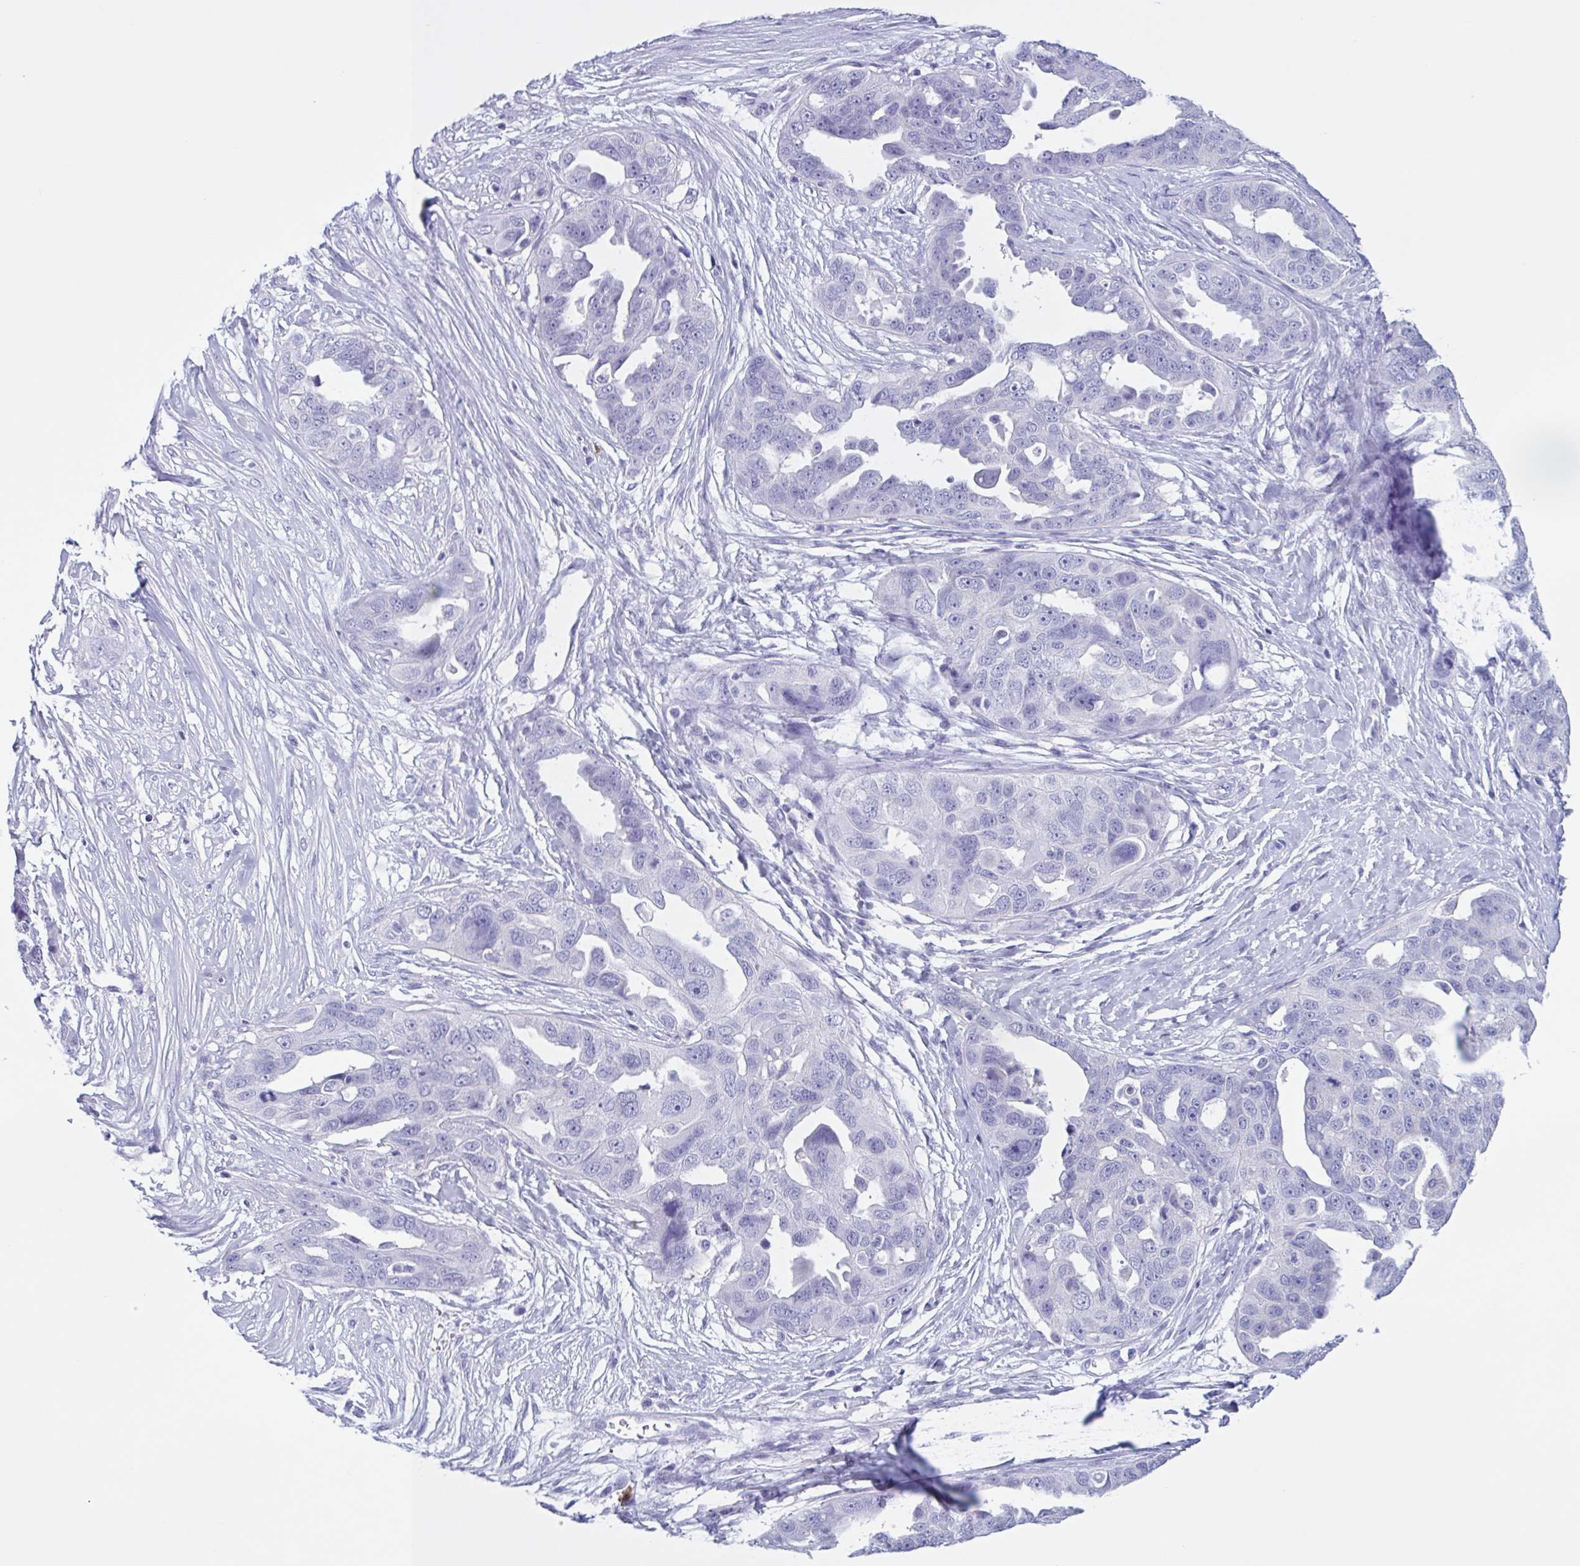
{"staining": {"intensity": "negative", "quantity": "none", "location": "none"}, "tissue": "ovarian cancer", "cell_type": "Tumor cells", "image_type": "cancer", "snomed": [{"axis": "morphology", "description": "Carcinoma, endometroid"}, {"axis": "topography", "description": "Ovary"}], "caption": "Ovarian cancer was stained to show a protein in brown. There is no significant staining in tumor cells.", "gene": "INAFM1", "patient": {"sex": "female", "age": 70}}